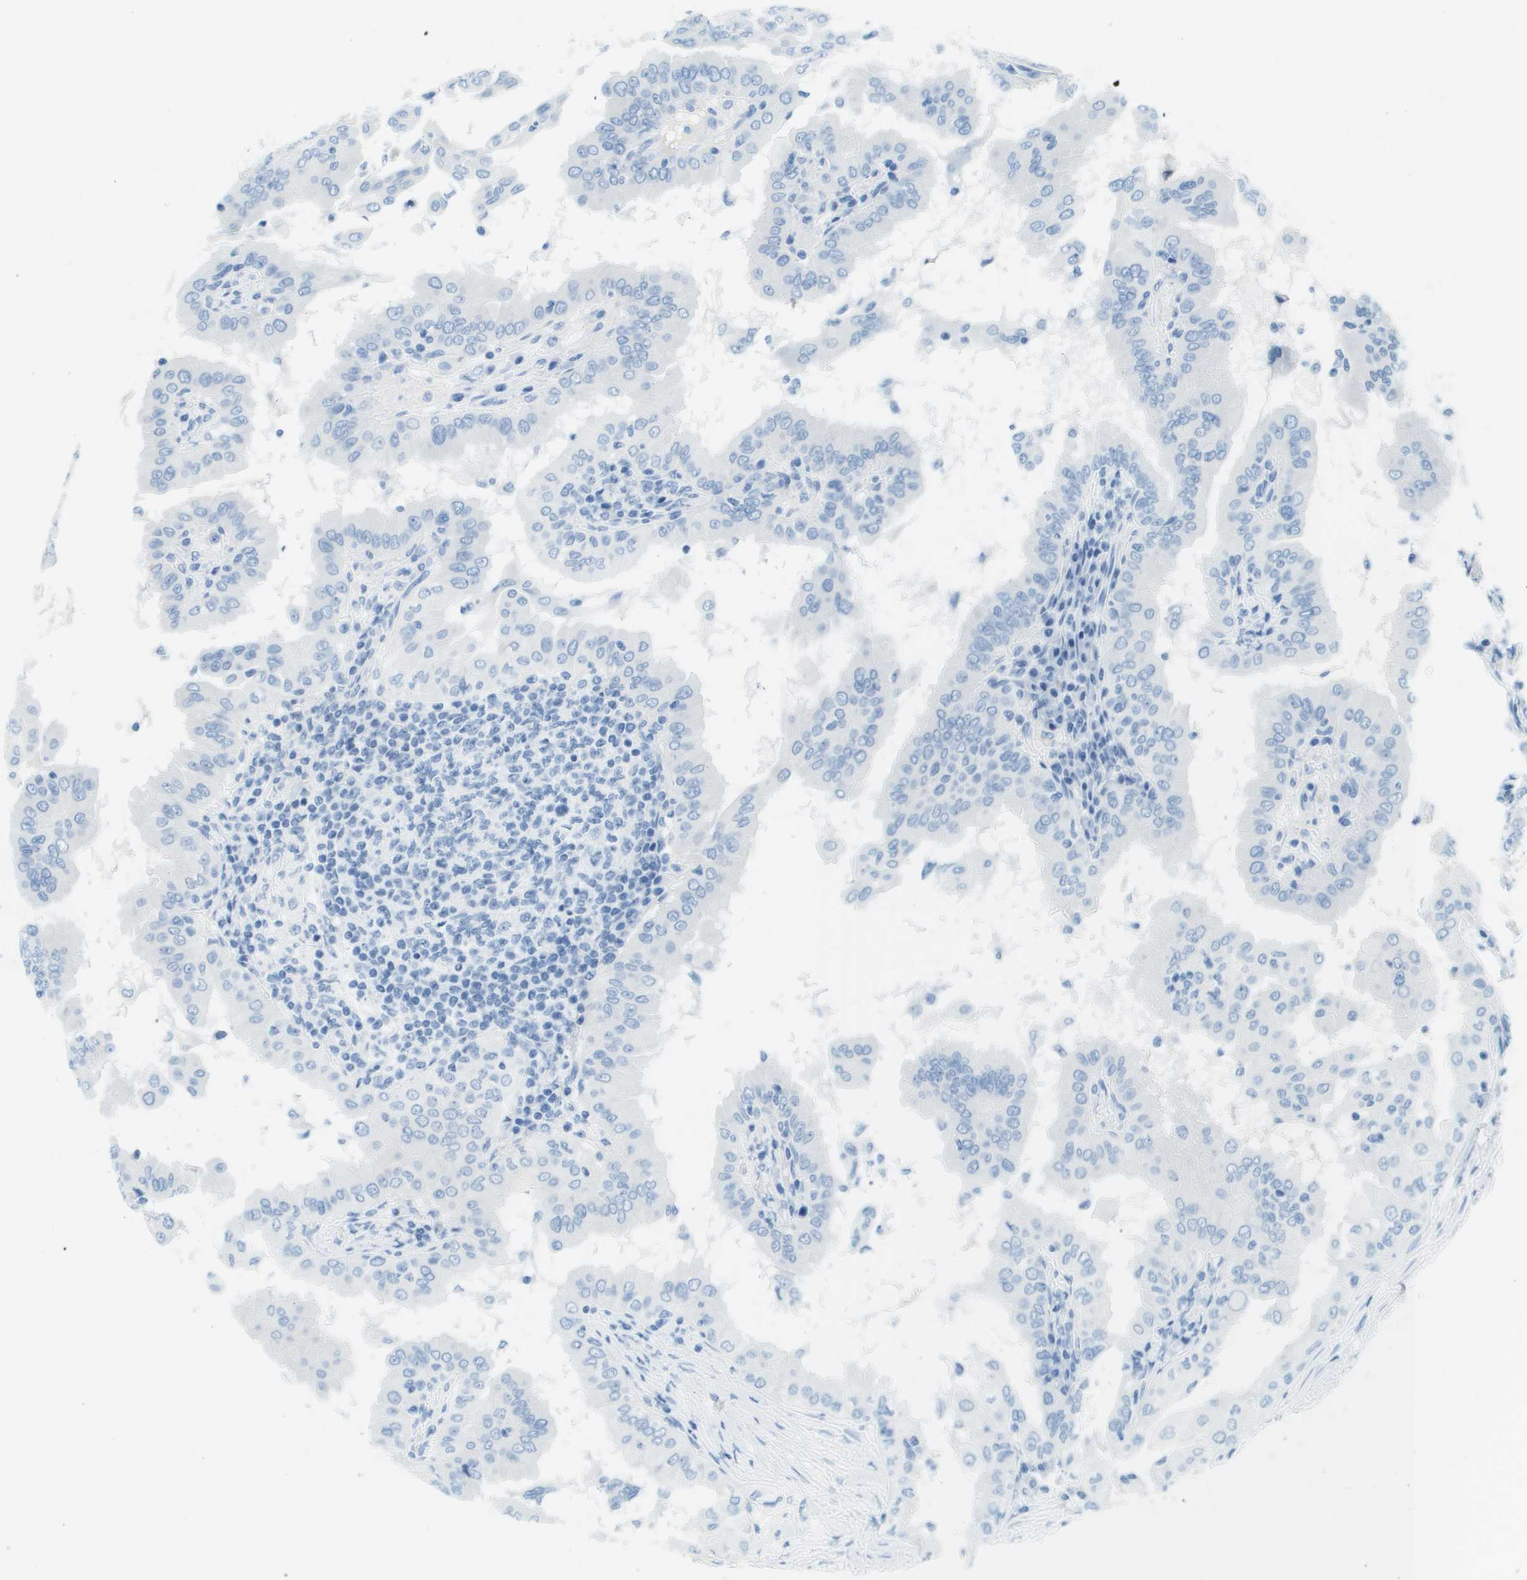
{"staining": {"intensity": "negative", "quantity": "none", "location": "none"}, "tissue": "thyroid cancer", "cell_type": "Tumor cells", "image_type": "cancer", "snomed": [{"axis": "morphology", "description": "Papillary adenocarcinoma, NOS"}, {"axis": "topography", "description": "Thyroid gland"}], "caption": "Micrograph shows no significant protein positivity in tumor cells of thyroid cancer (papillary adenocarcinoma).", "gene": "CDHR2", "patient": {"sex": "male", "age": 33}}